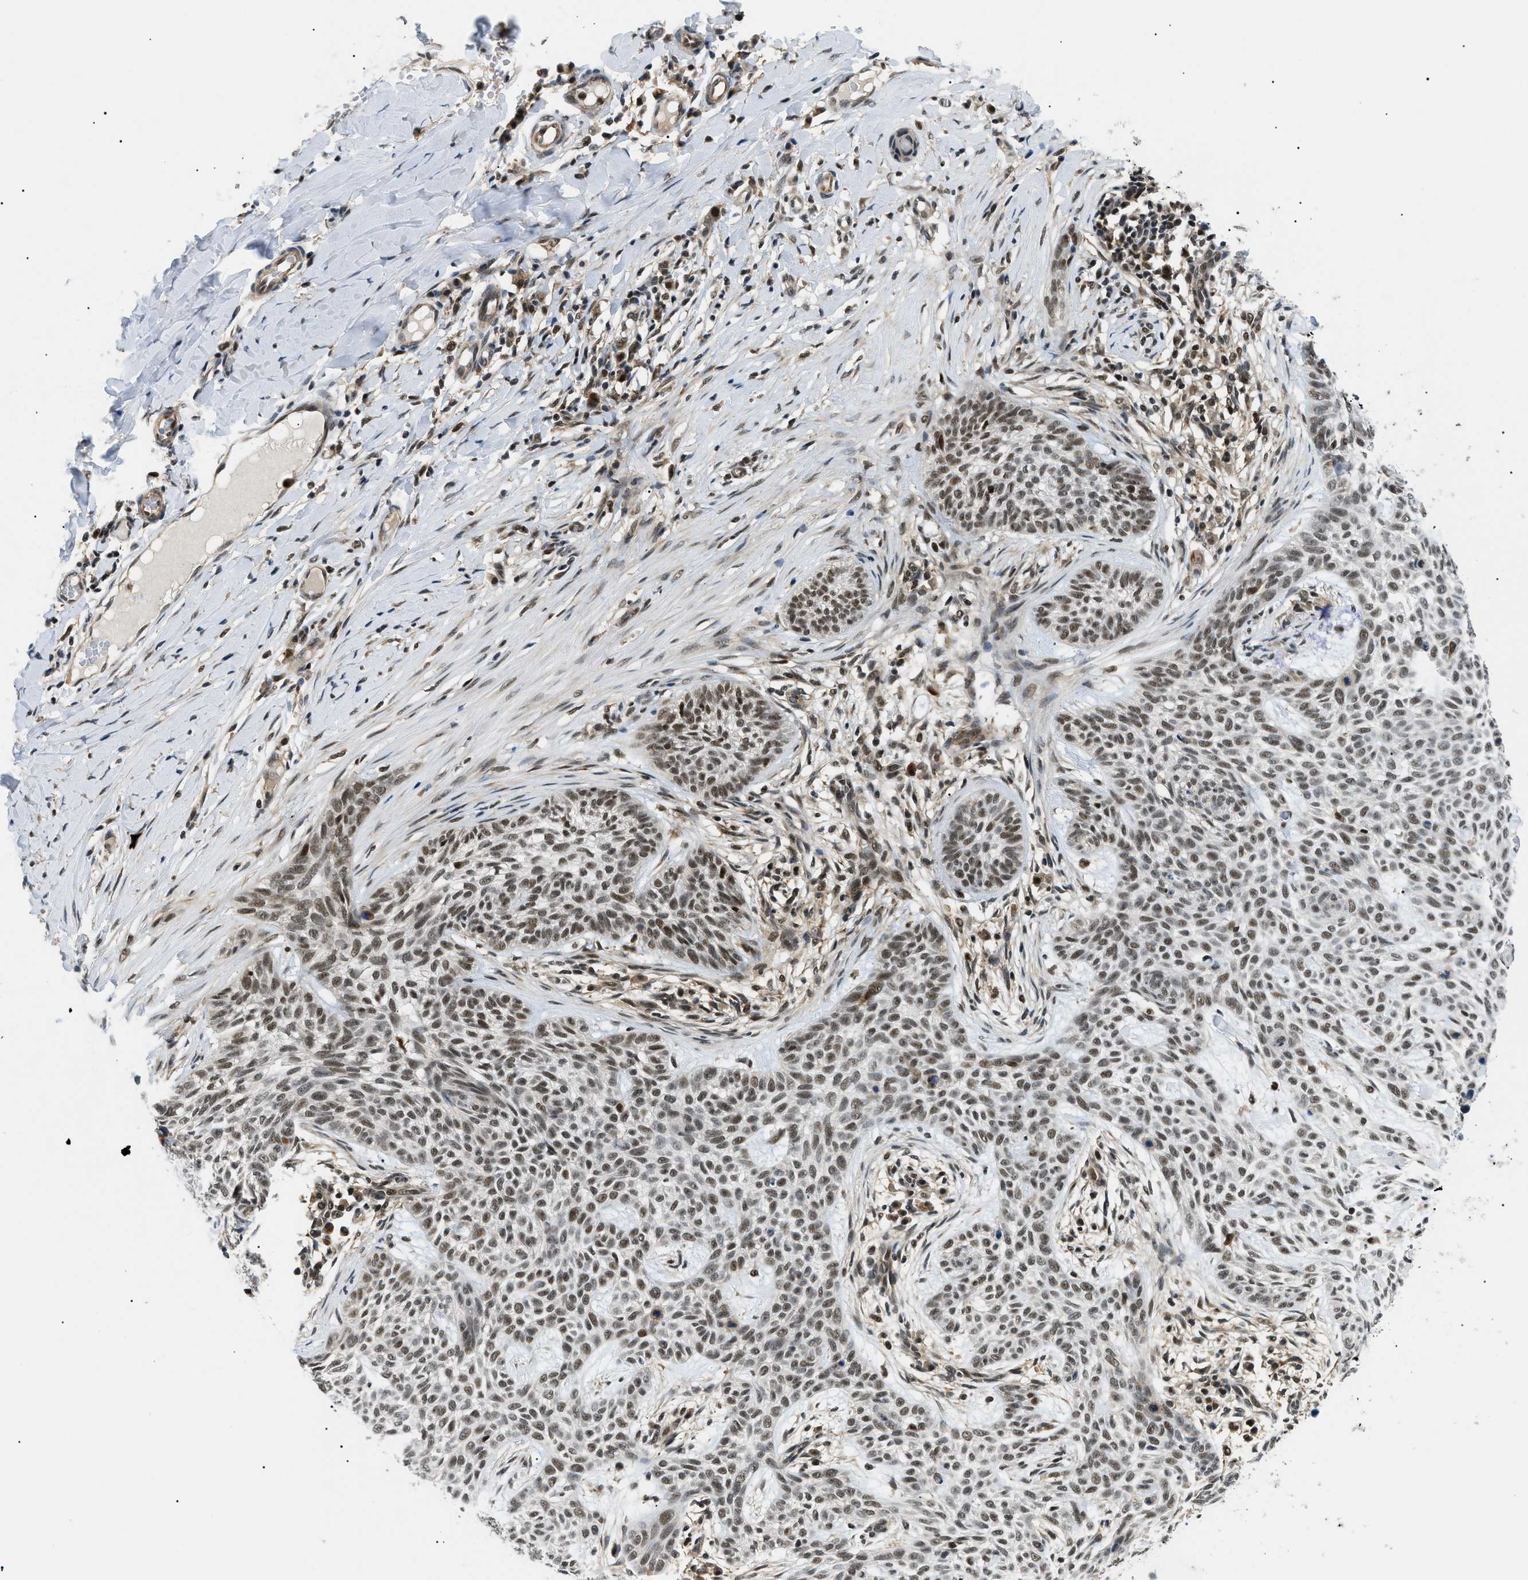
{"staining": {"intensity": "moderate", "quantity": ">75%", "location": "nuclear"}, "tissue": "skin cancer", "cell_type": "Tumor cells", "image_type": "cancer", "snomed": [{"axis": "morphology", "description": "Basal cell carcinoma"}, {"axis": "topography", "description": "Skin"}], "caption": "DAB (3,3'-diaminobenzidine) immunohistochemical staining of human skin cancer (basal cell carcinoma) demonstrates moderate nuclear protein staining in about >75% of tumor cells.", "gene": "RBM15", "patient": {"sex": "female", "age": 59}}